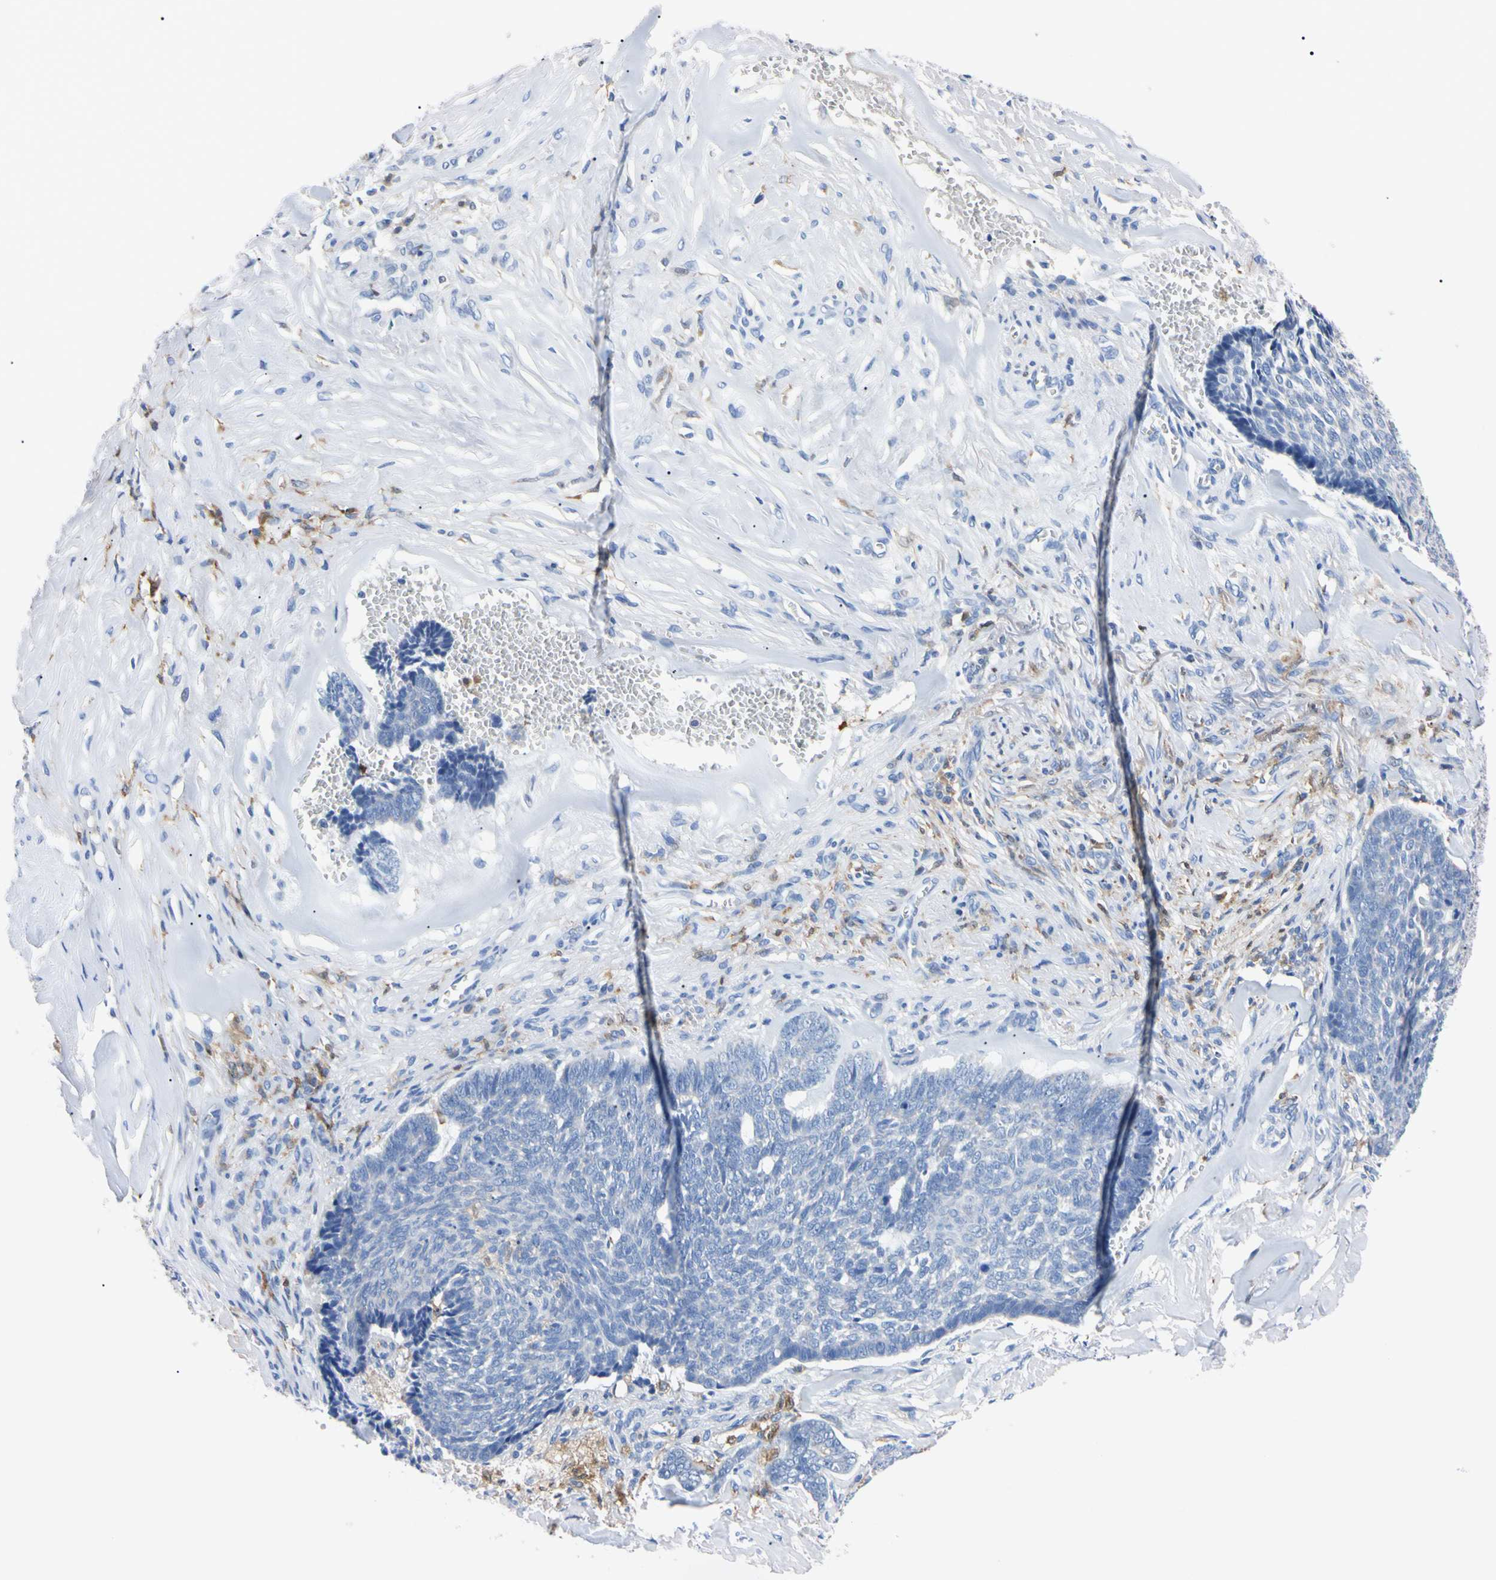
{"staining": {"intensity": "negative", "quantity": "none", "location": "none"}, "tissue": "skin cancer", "cell_type": "Tumor cells", "image_type": "cancer", "snomed": [{"axis": "morphology", "description": "Basal cell carcinoma"}, {"axis": "topography", "description": "Skin"}], "caption": "The IHC micrograph has no significant positivity in tumor cells of skin cancer (basal cell carcinoma) tissue.", "gene": "NCF4", "patient": {"sex": "male", "age": 84}}